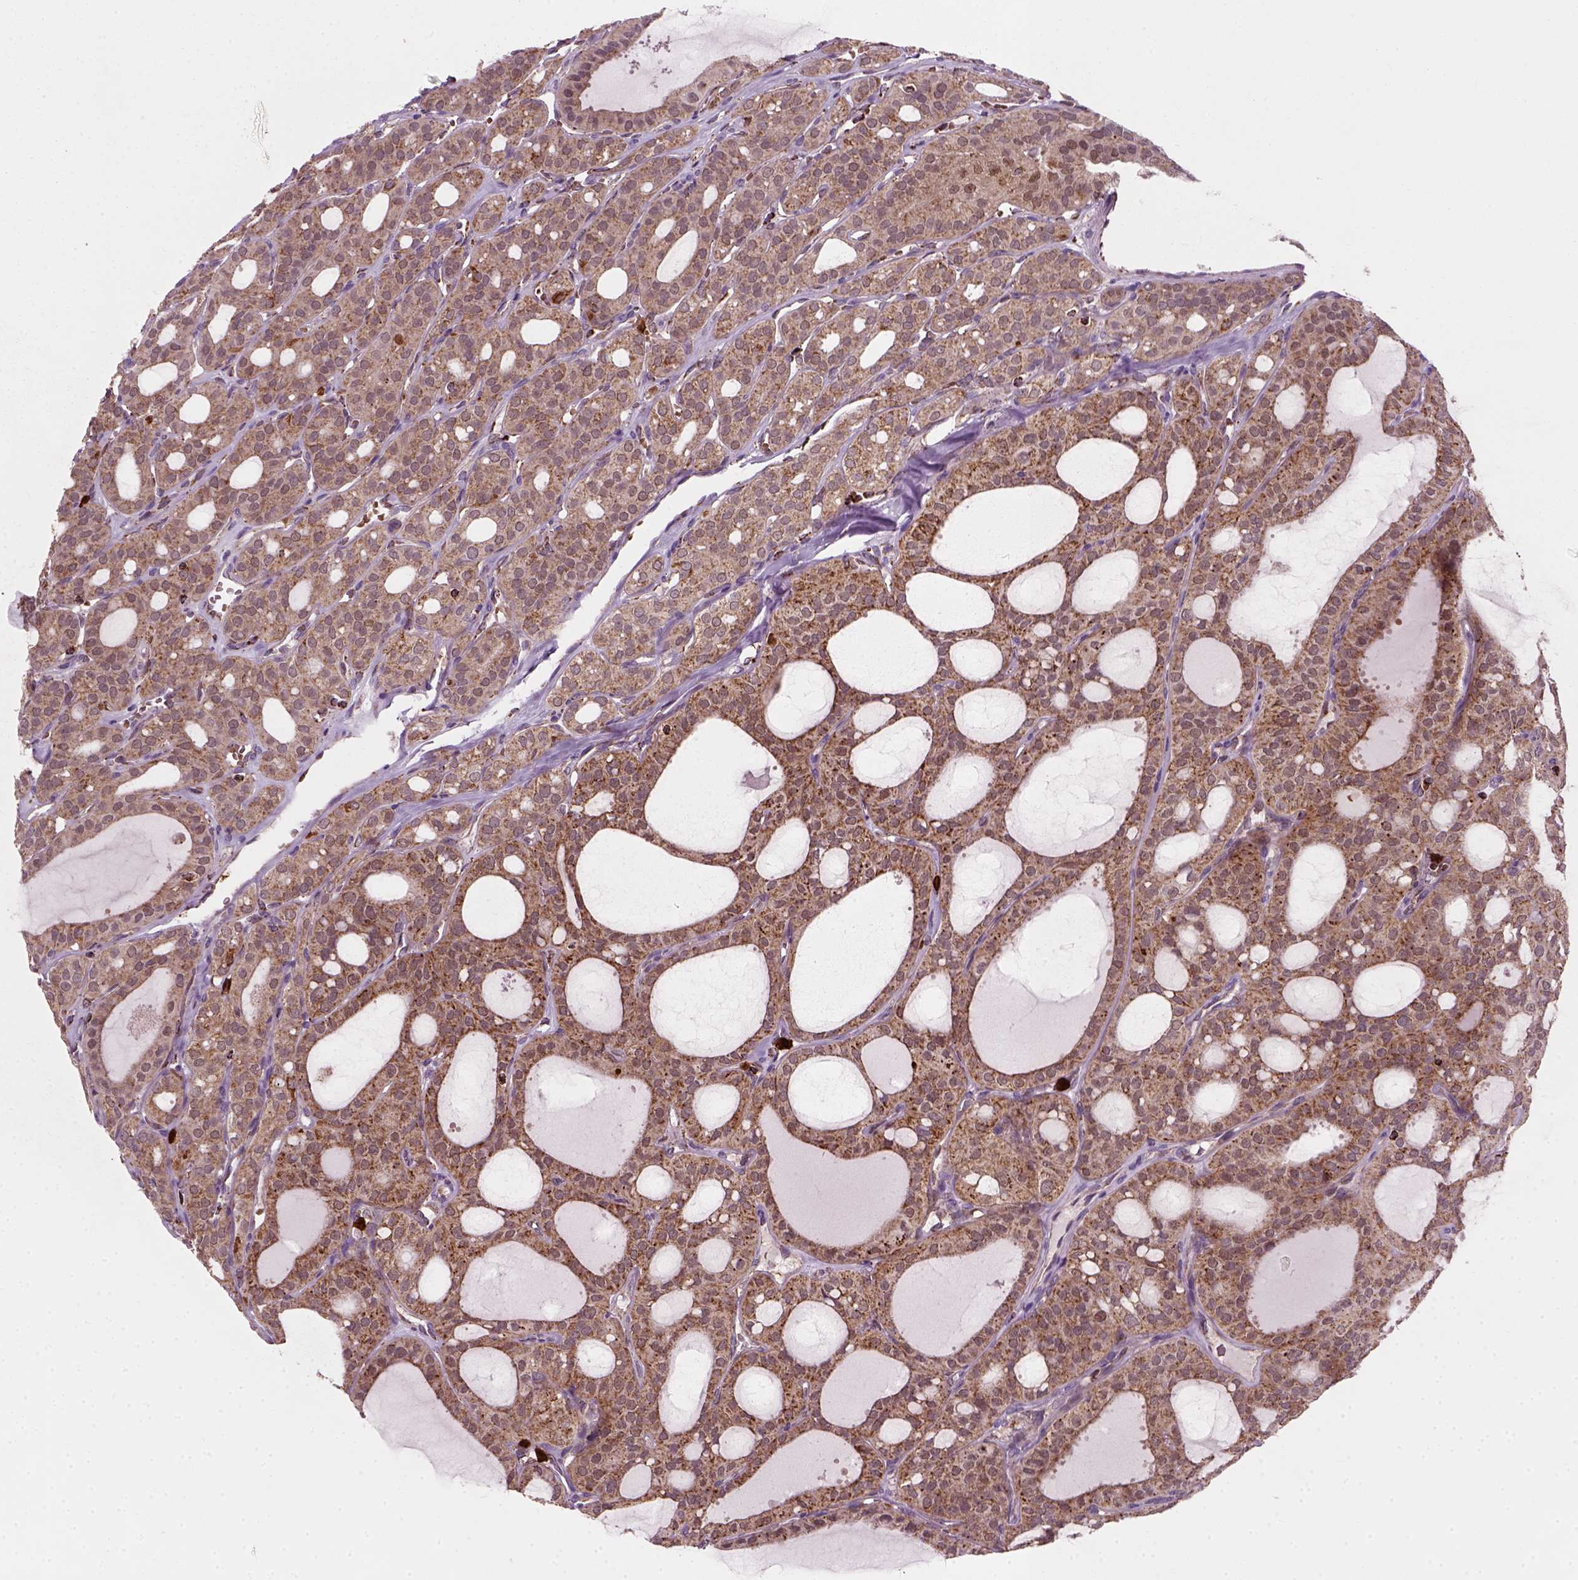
{"staining": {"intensity": "moderate", "quantity": ">75%", "location": "cytoplasmic/membranous"}, "tissue": "thyroid cancer", "cell_type": "Tumor cells", "image_type": "cancer", "snomed": [{"axis": "morphology", "description": "Follicular adenoma carcinoma, NOS"}, {"axis": "topography", "description": "Thyroid gland"}], "caption": "Brown immunohistochemical staining in human thyroid cancer displays moderate cytoplasmic/membranous staining in about >75% of tumor cells.", "gene": "NUDT16L1", "patient": {"sex": "male", "age": 75}}